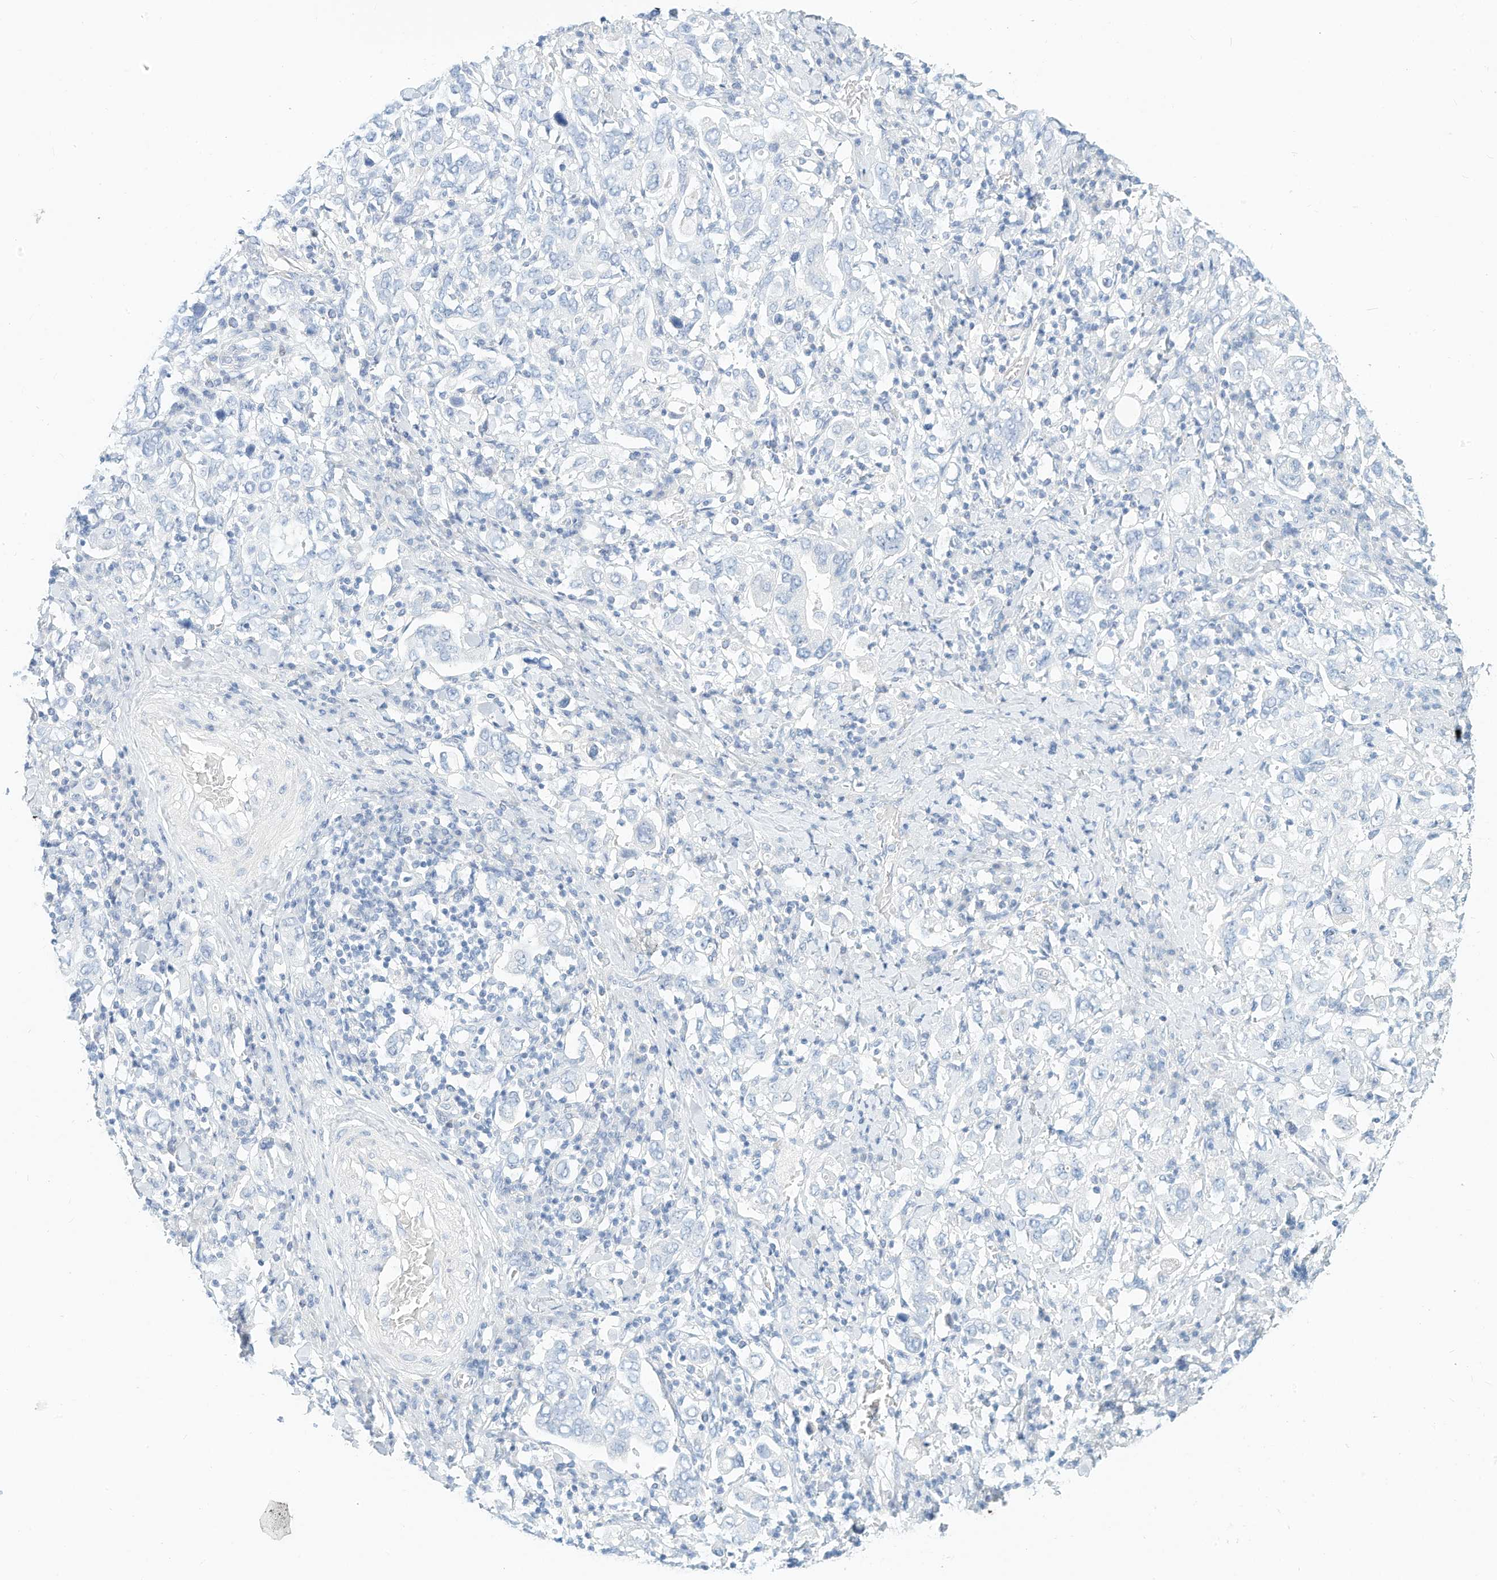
{"staining": {"intensity": "negative", "quantity": "none", "location": "none"}, "tissue": "stomach cancer", "cell_type": "Tumor cells", "image_type": "cancer", "snomed": [{"axis": "morphology", "description": "Adenocarcinoma, NOS"}, {"axis": "topography", "description": "Stomach, upper"}], "caption": "Immunohistochemistry (IHC) micrograph of neoplastic tissue: human adenocarcinoma (stomach) stained with DAB (3,3'-diaminobenzidine) exhibits no significant protein positivity in tumor cells.", "gene": "SPOCD1", "patient": {"sex": "male", "age": 62}}